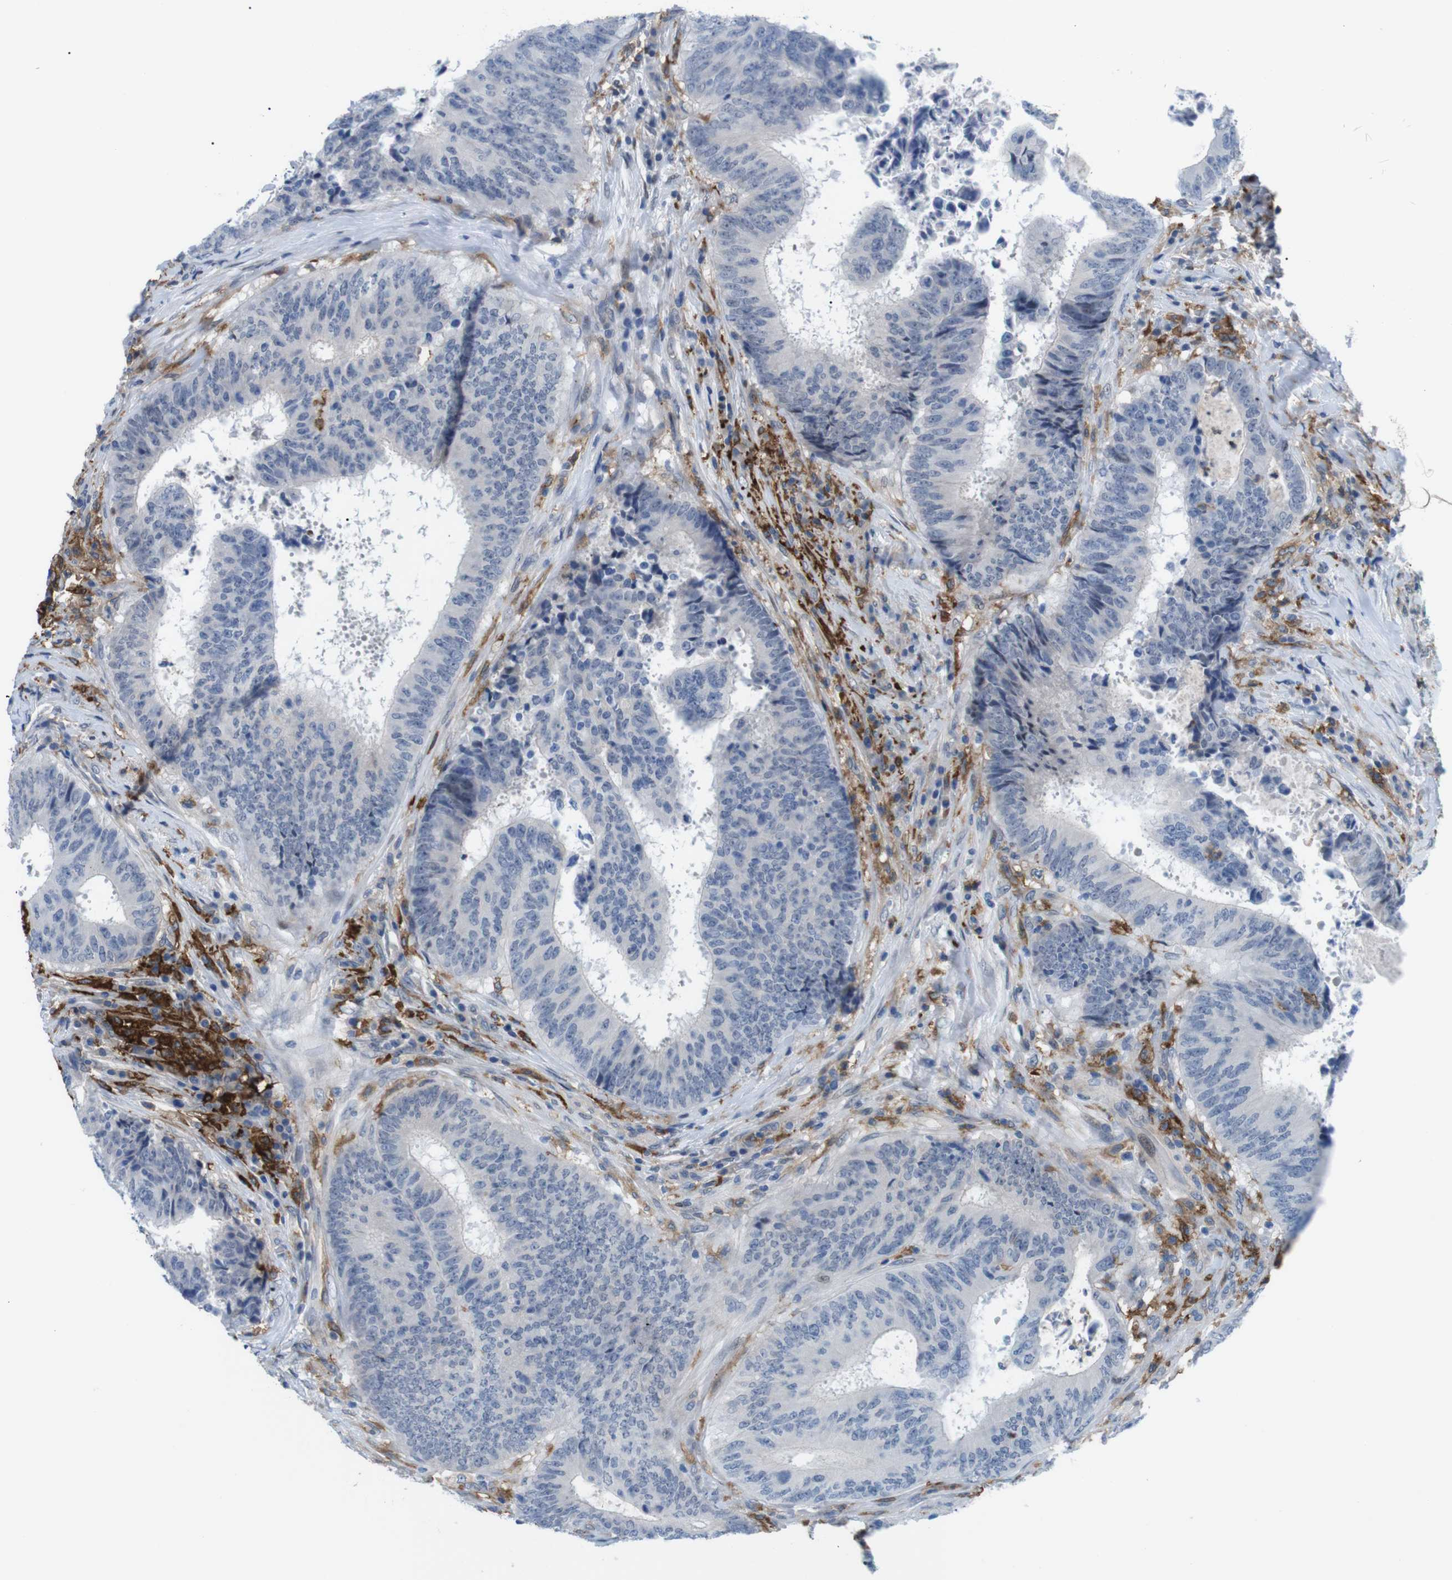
{"staining": {"intensity": "negative", "quantity": "none", "location": "none"}, "tissue": "colorectal cancer", "cell_type": "Tumor cells", "image_type": "cancer", "snomed": [{"axis": "morphology", "description": "Adenocarcinoma, NOS"}, {"axis": "topography", "description": "Rectum"}], "caption": "Immunohistochemistry (IHC) histopathology image of neoplastic tissue: human colorectal adenocarcinoma stained with DAB (3,3'-diaminobenzidine) shows no significant protein staining in tumor cells.", "gene": "CD300C", "patient": {"sex": "male", "age": 72}}